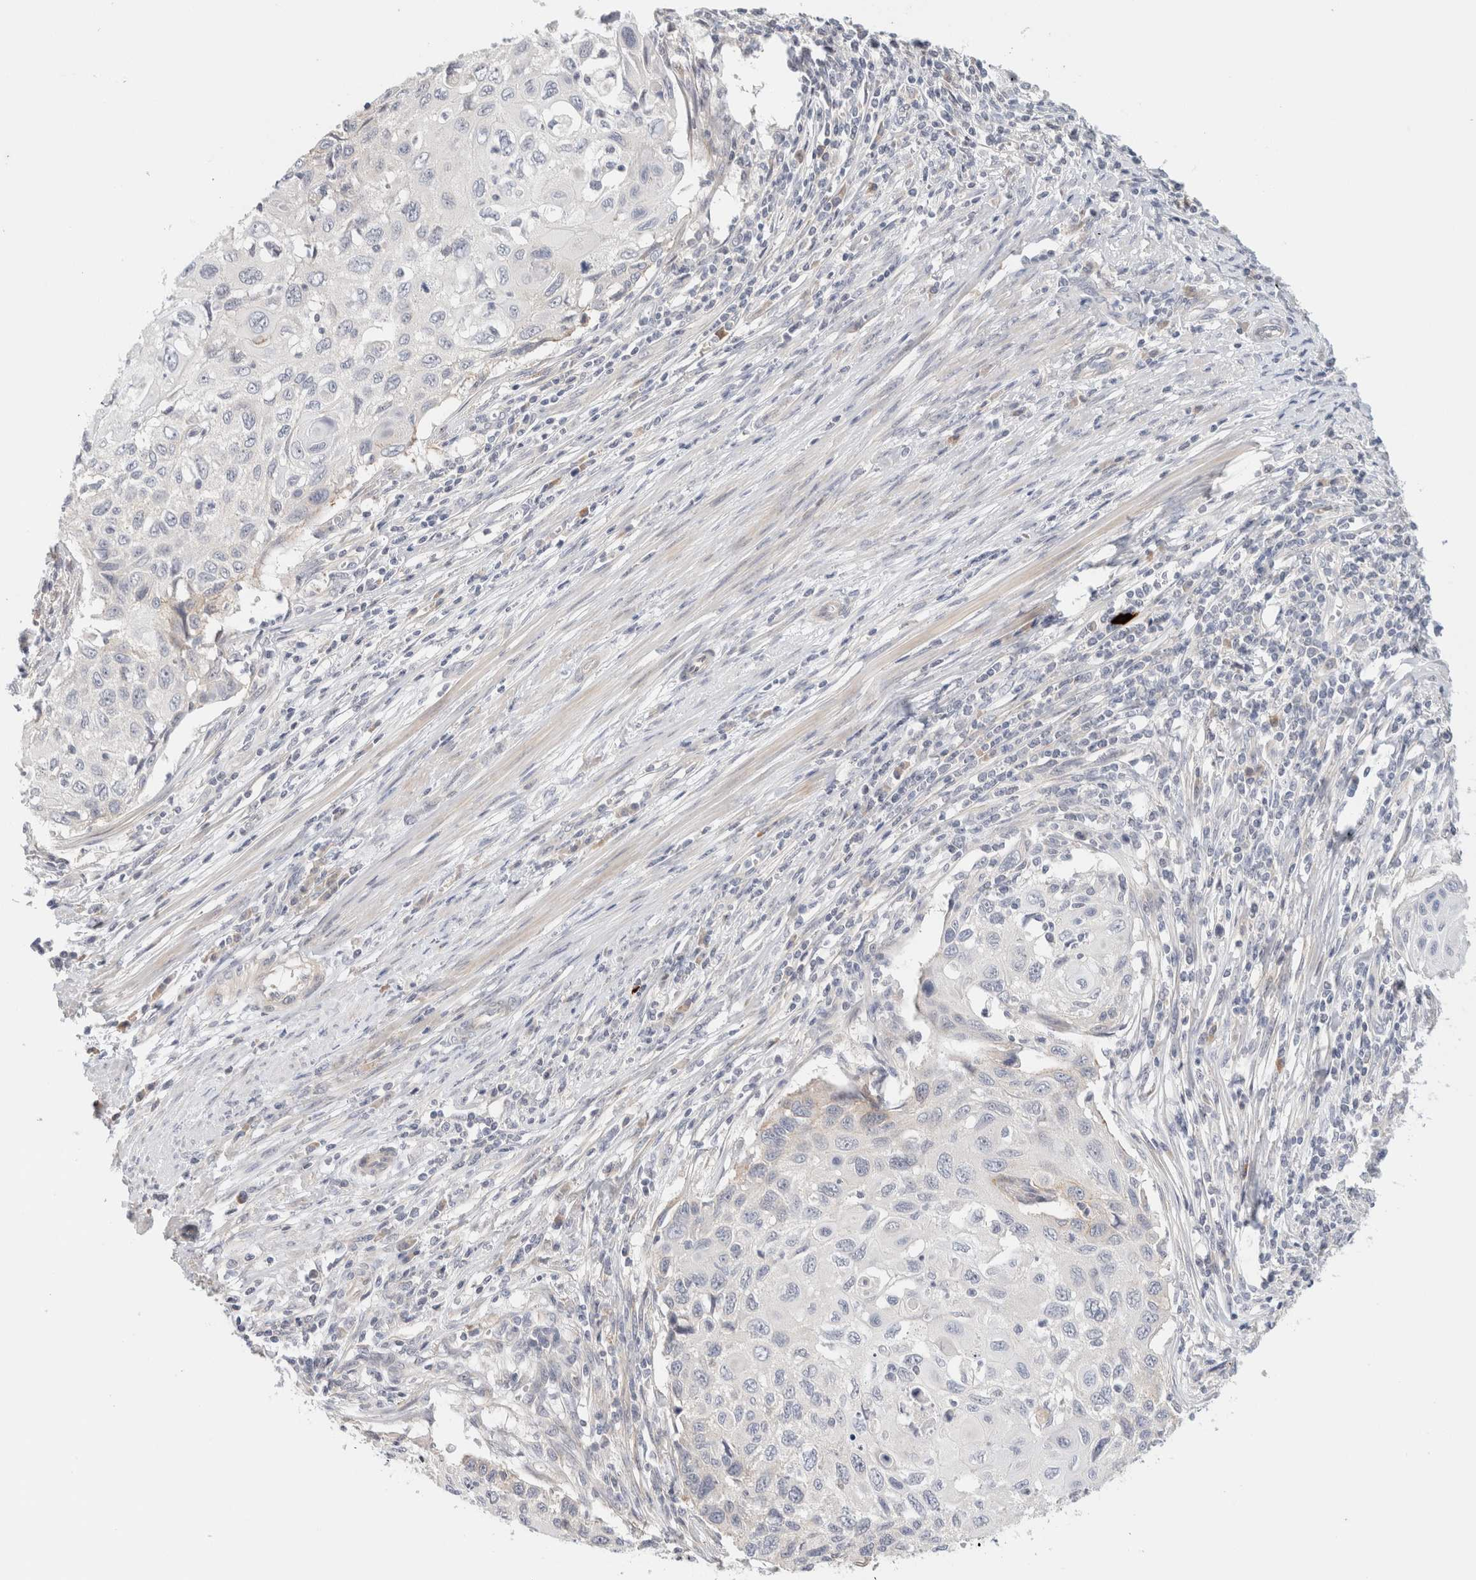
{"staining": {"intensity": "negative", "quantity": "none", "location": "none"}, "tissue": "cervical cancer", "cell_type": "Tumor cells", "image_type": "cancer", "snomed": [{"axis": "morphology", "description": "Squamous cell carcinoma, NOS"}, {"axis": "topography", "description": "Cervix"}], "caption": "Immunohistochemistry (IHC) histopathology image of cervical squamous cell carcinoma stained for a protein (brown), which shows no positivity in tumor cells. (Stains: DAB (3,3'-diaminobenzidine) IHC with hematoxylin counter stain, Microscopy: brightfield microscopy at high magnification).", "gene": "SPRTN", "patient": {"sex": "female", "age": 70}}